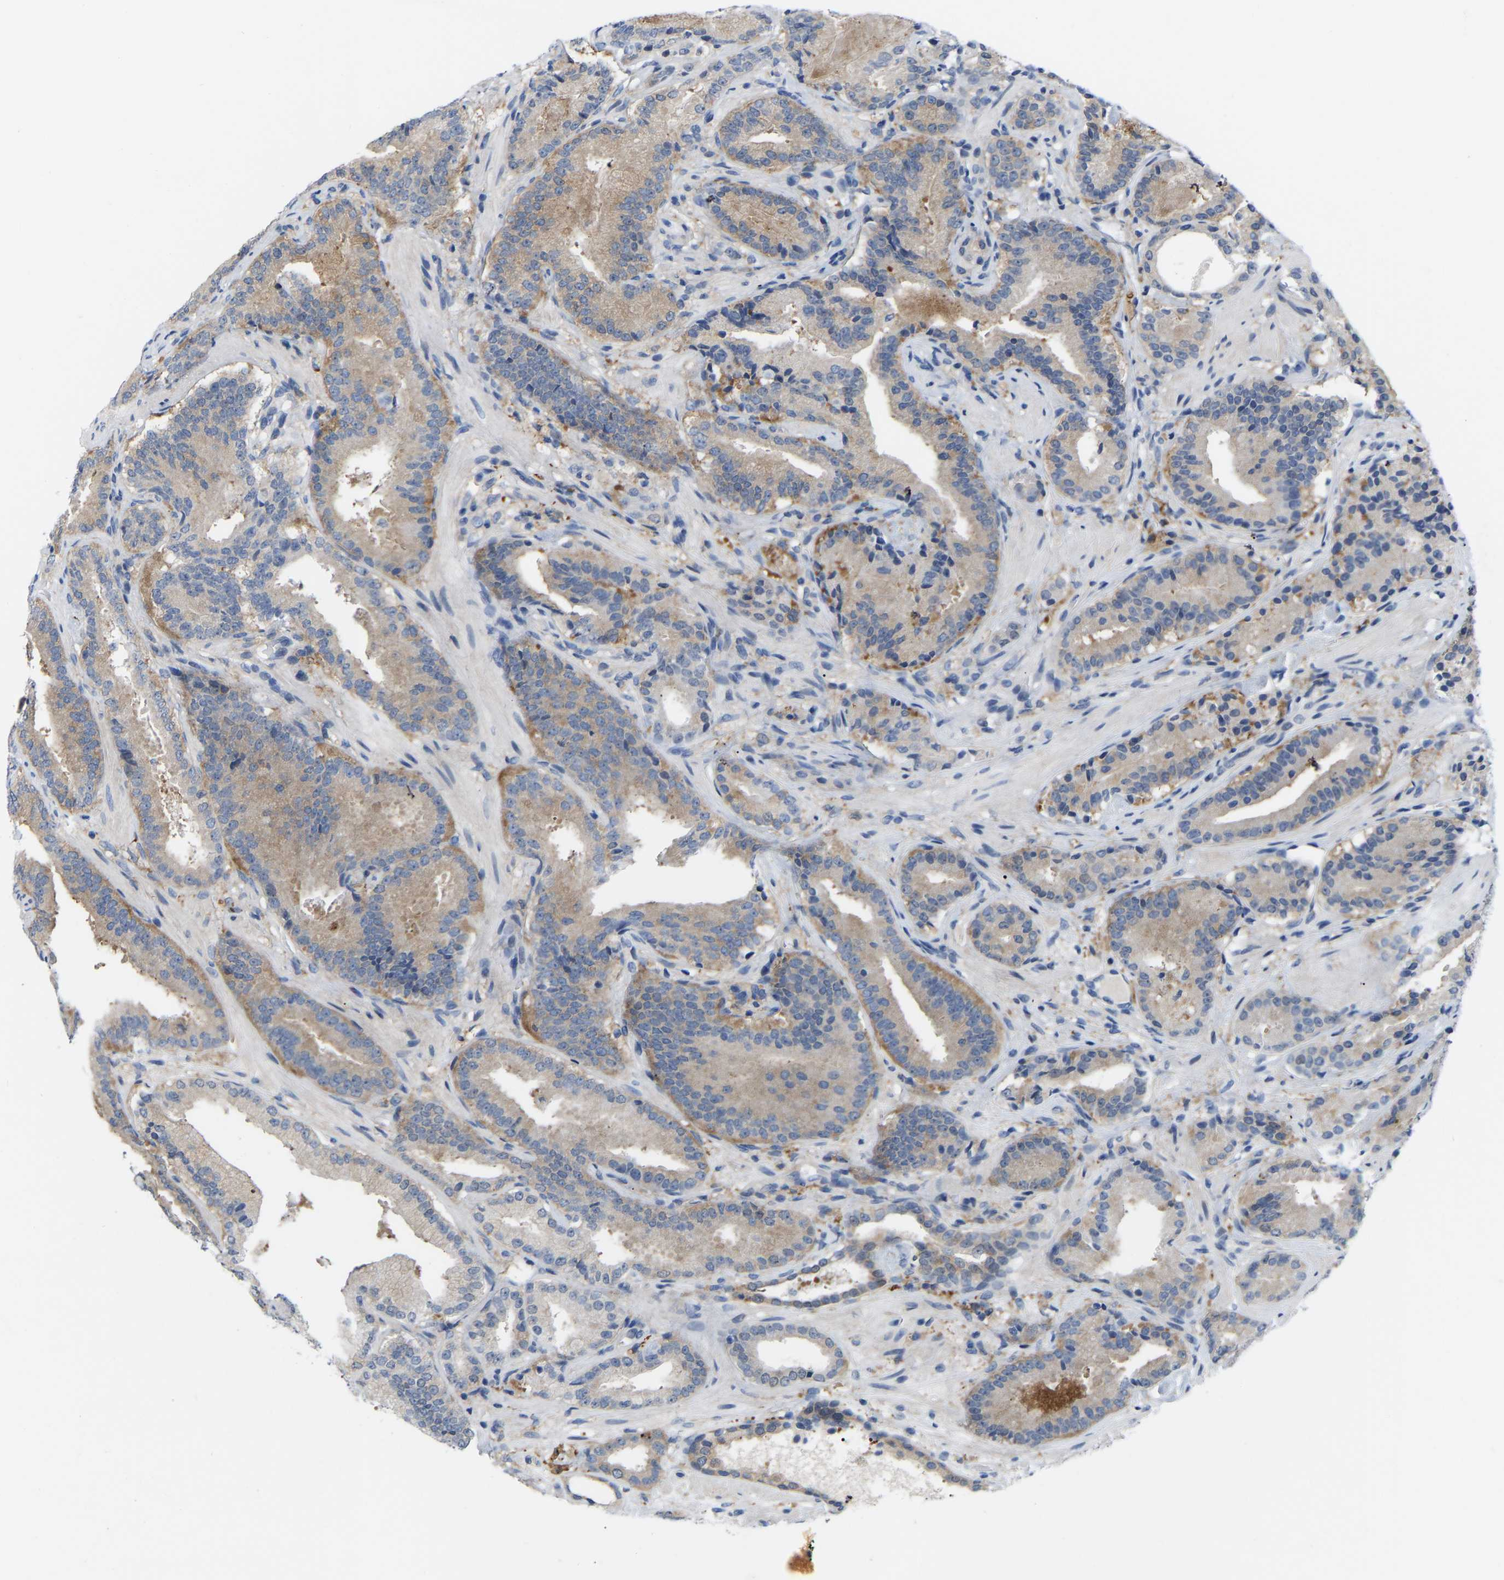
{"staining": {"intensity": "weak", "quantity": "25%-75%", "location": "cytoplasmic/membranous"}, "tissue": "prostate cancer", "cell_type": "Tumor cells", "image_type": "cancer", "snomed": [{"axis": "morphology", "description": "Adenocarcinoma, Low grade"}, {"axis": "topography", "description": "Prostate"}], "caption": "Protein expression analysis of human prostate cancer (low-grade adenocarcinoma) reveals weak cytoplasmic/membranous expression in approximately 25%-75% of tumor cells. (Brightfield microscopy of DAB IHC at high magnification).", "gene": "ABTB2", "patient": {"sex": "male", "age": 51}}